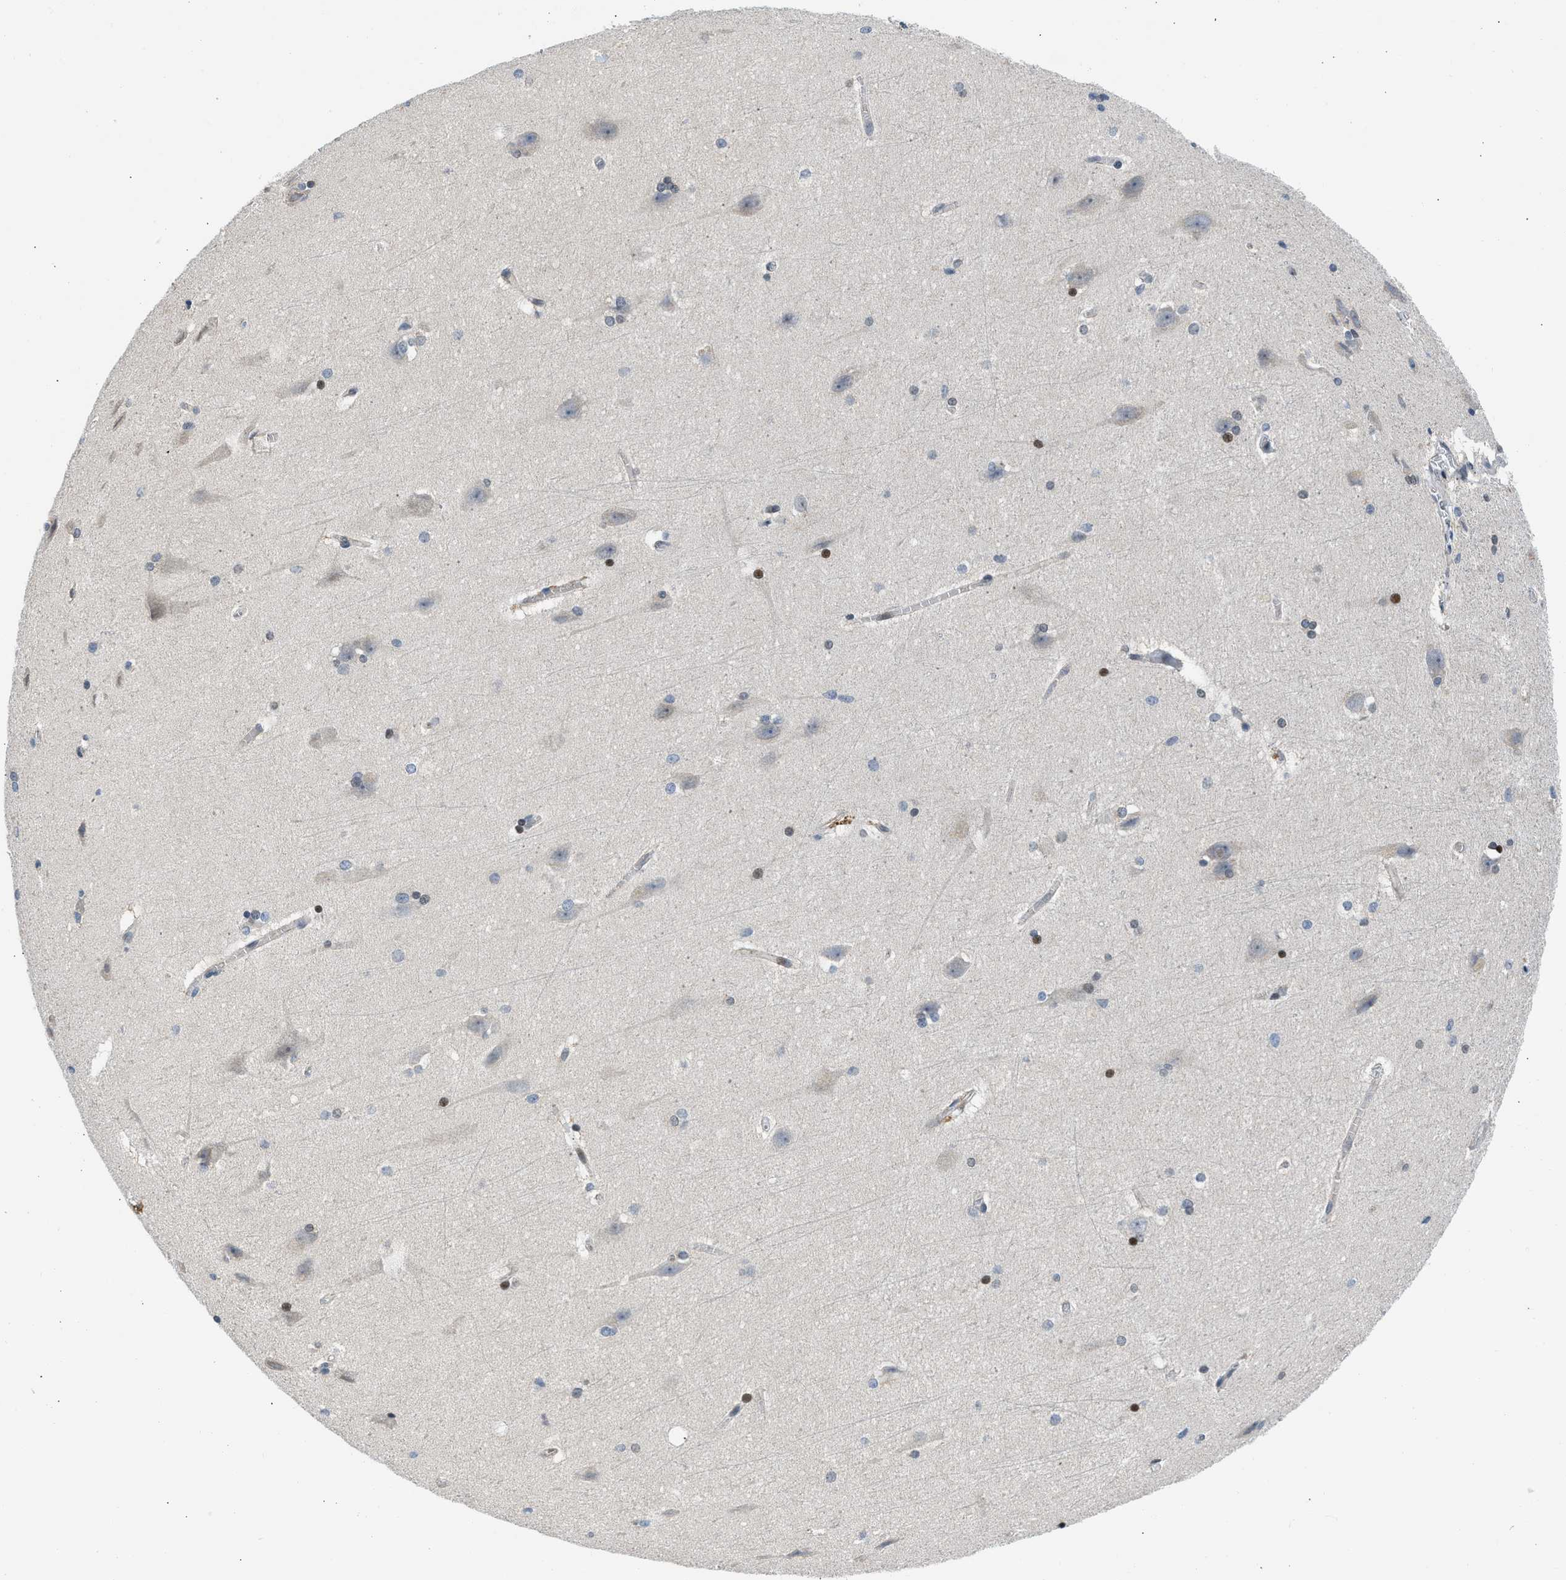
{"staining": {"intensity": "negative", "quantity": "none", "location": "none"}, "tissue": "cerebral cortex", "cell_type": "Endothelial cells", "image_type": "normal", "snomed": [{"axis": "morphology", "description": "Normal tissue, NOS"}, {"axis": "topography", "description": "Cerebral cortex"}, {"axis": "topography", "description": "Hippocampus"}], "caption": "Endothelial cells are negative for protein expression in benign human cerebral cortex. (DAB (3,3'-diaminobenzidine) immunohistochemistry (IHC) with hematoxylin counter stain).", "gene": "OLIG3", "patient": {"sex": "female", "age": 19}}